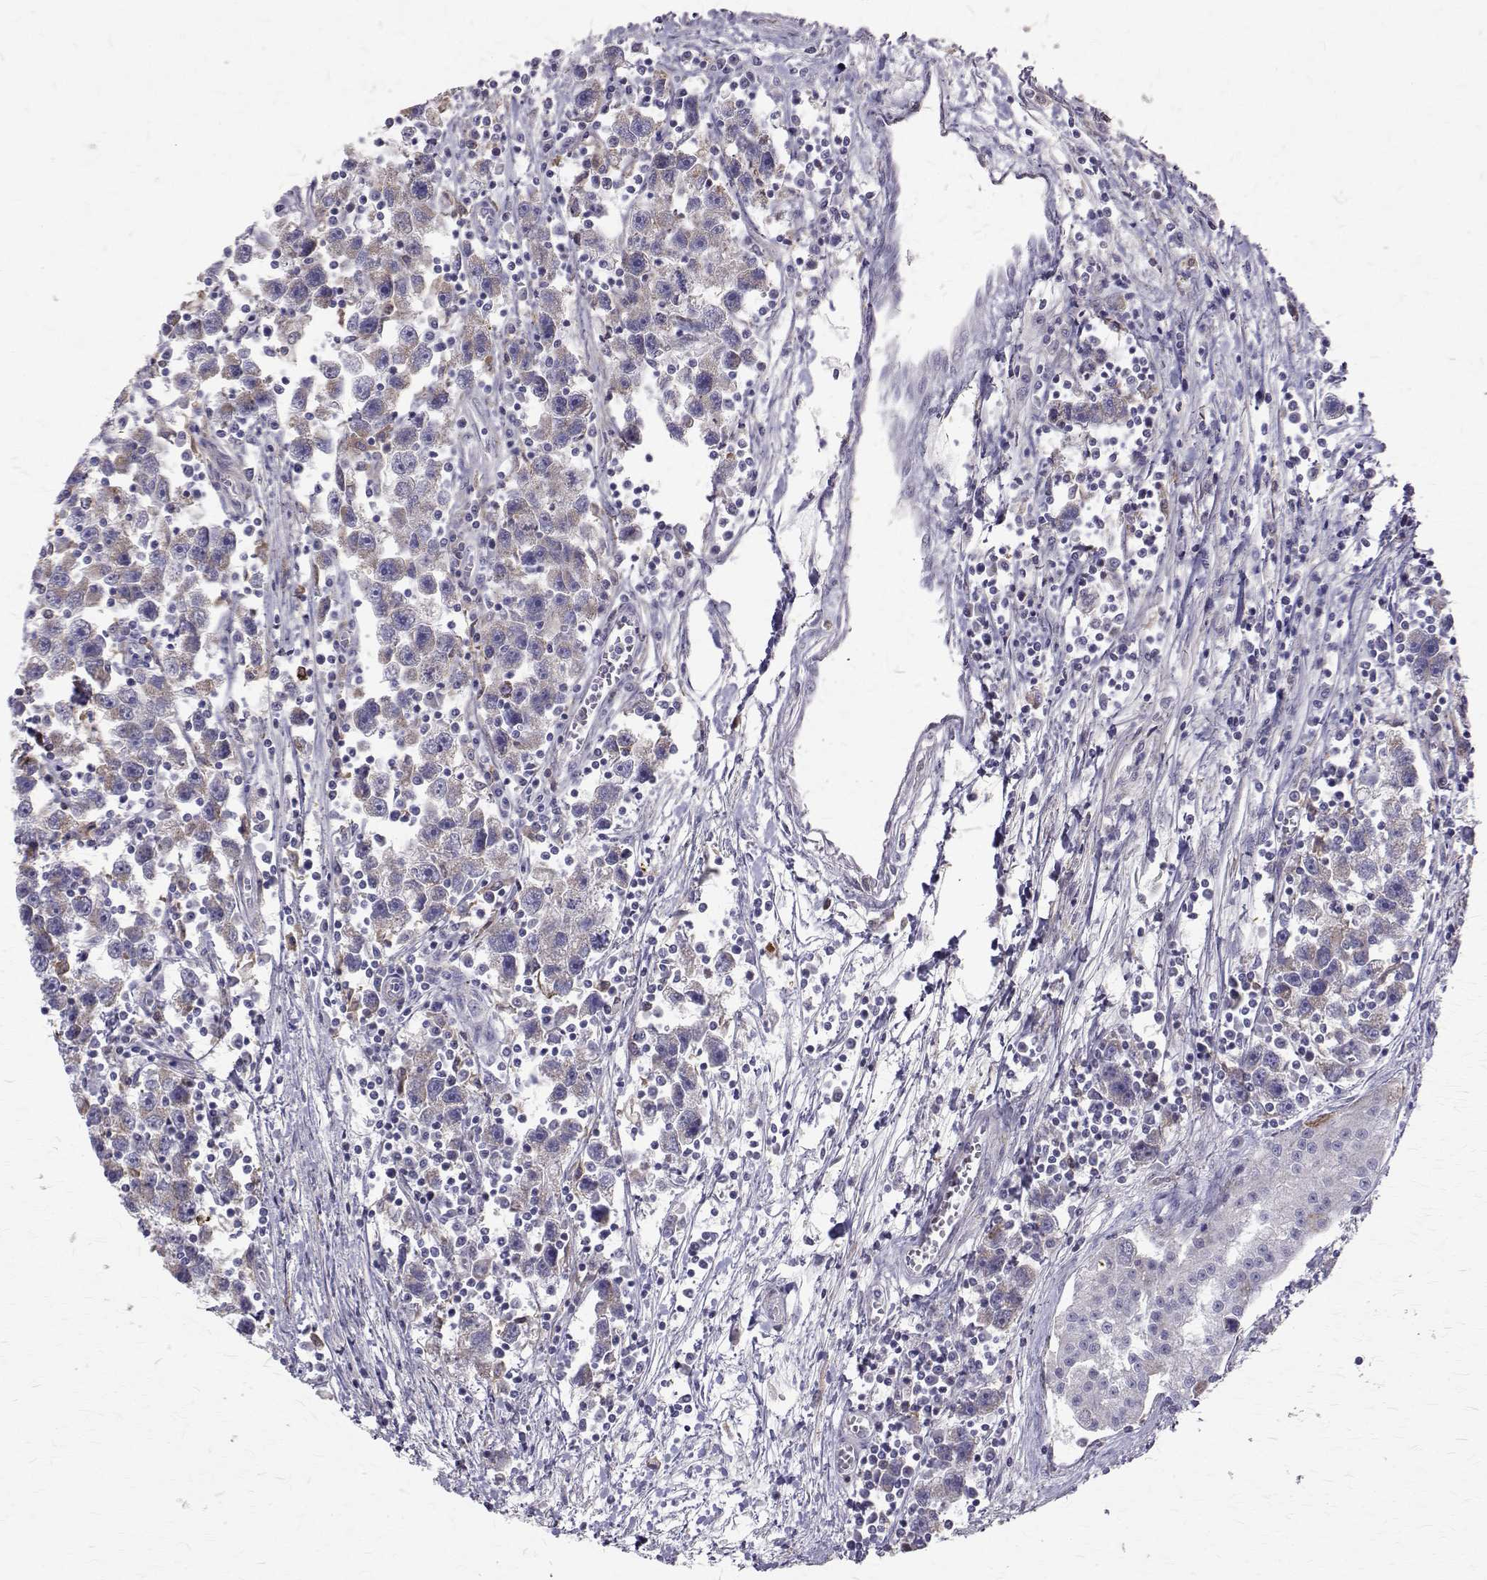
{"staining": {"intensity": "negative", "quantity": "none", "location": "none"}, "tissue": "testis cancer", "cell_type": "Tumor cells", "image_type": "cancer", "snomed": [{"axis": "morphology", "description": "Seminoma, NOS"}, {"axis": "topography", "description": "Testis"}], "caption": "Testis cancer (seminoma) was stained to show a protein in brown. There is no significant positivity in tumor cells.", "gene": "CCDC89", "patient": {"sex": "male", "age": 30}}